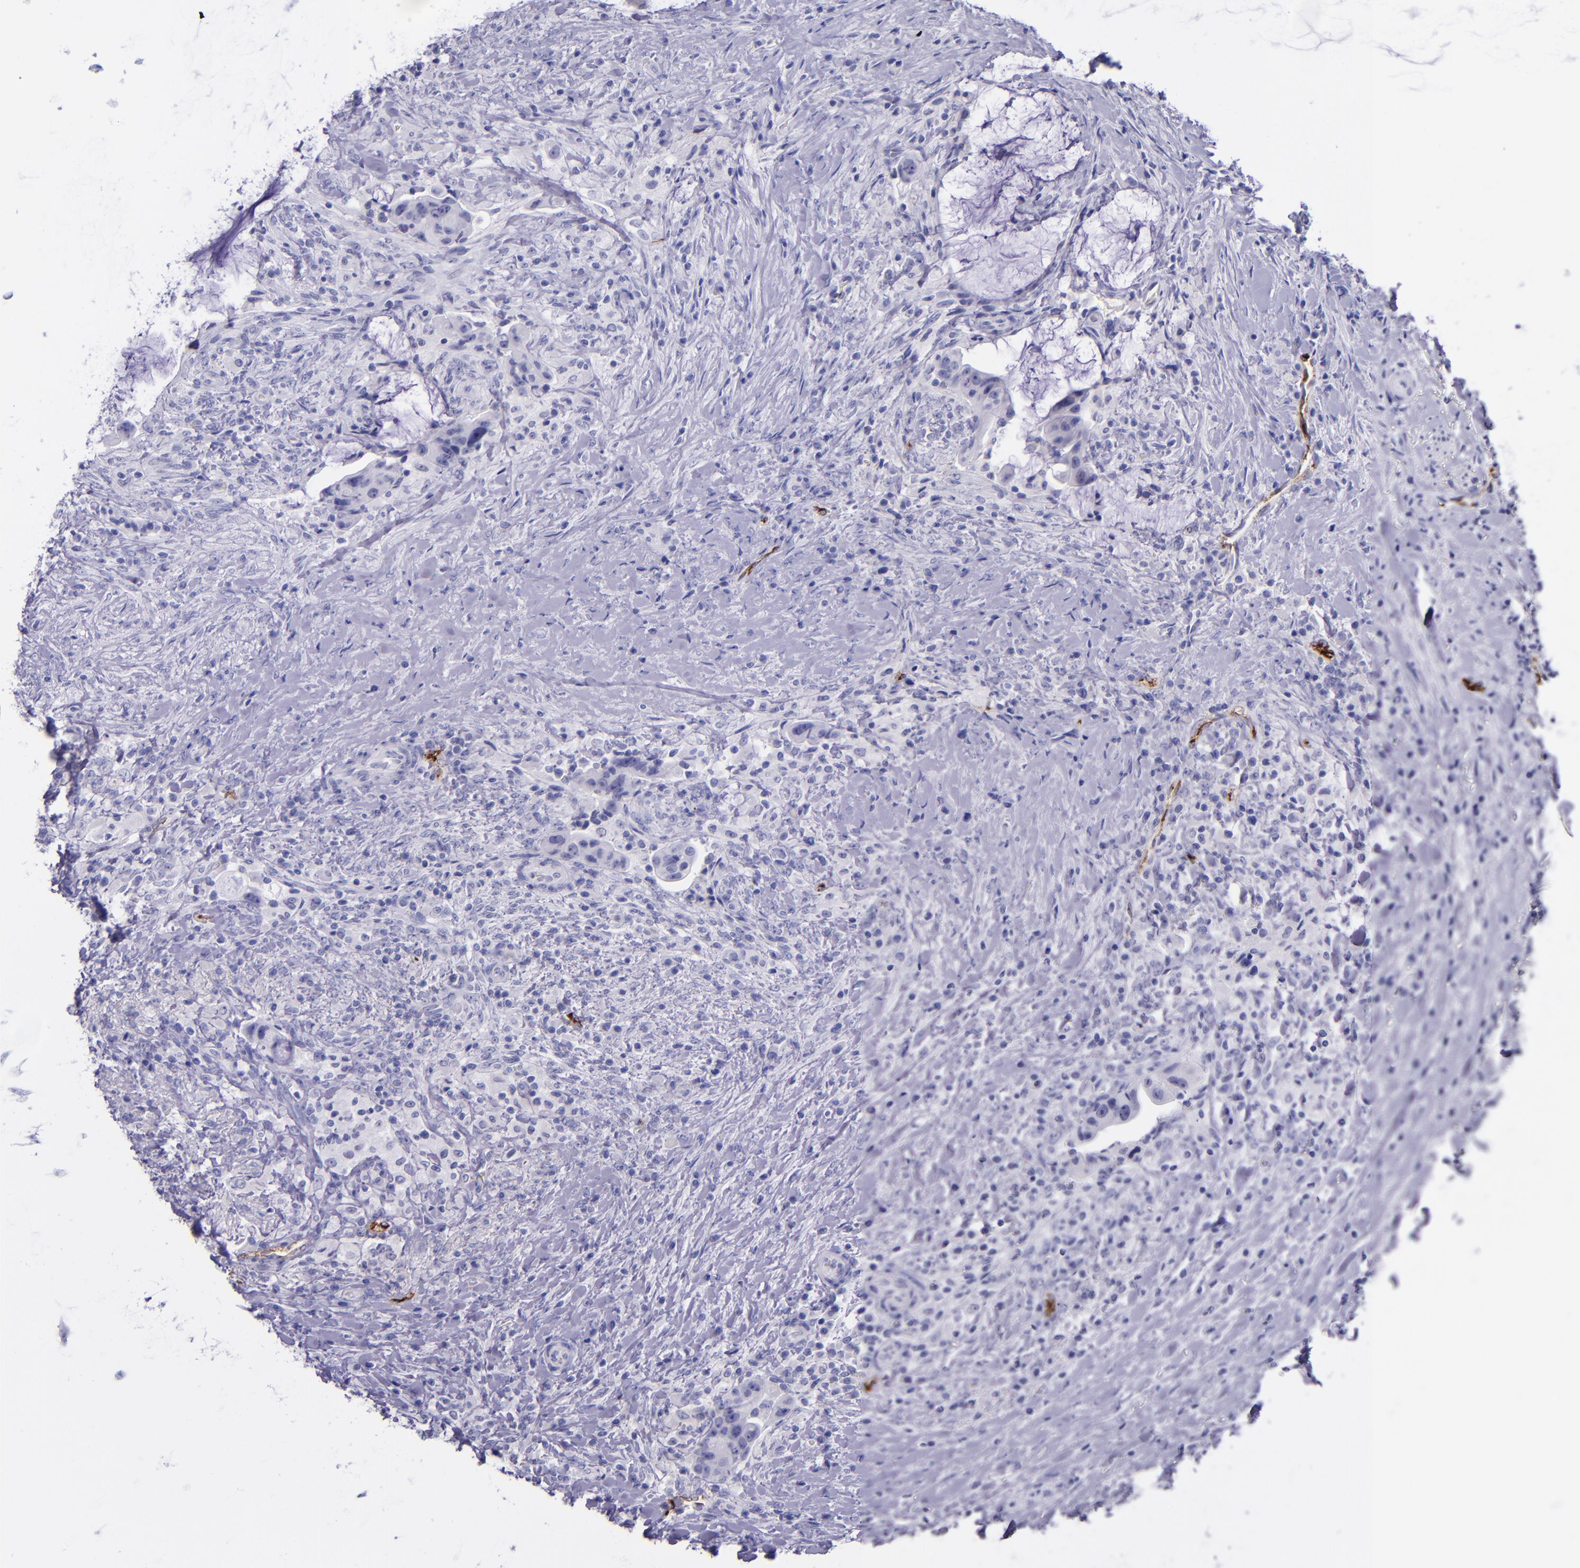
{"staining": {"intensity": "negative", "quantity": "none", "location": "none"}, "tissue": "colorectal cancer", "cell_type": "Tumor cells", "image_type": "cancer", "snomed": [{"axis": "morphology", "description": "Adenocarcinoma, NOS"}, {"axis": "topography", "description": "Rectum"}], "caption": "A photomicrograph of human colorectal cancer (adenocarcinoma) is negative for staining in tumor cells.", "gene": "SELE", "patient": {"sex": "female", "age": 71}}